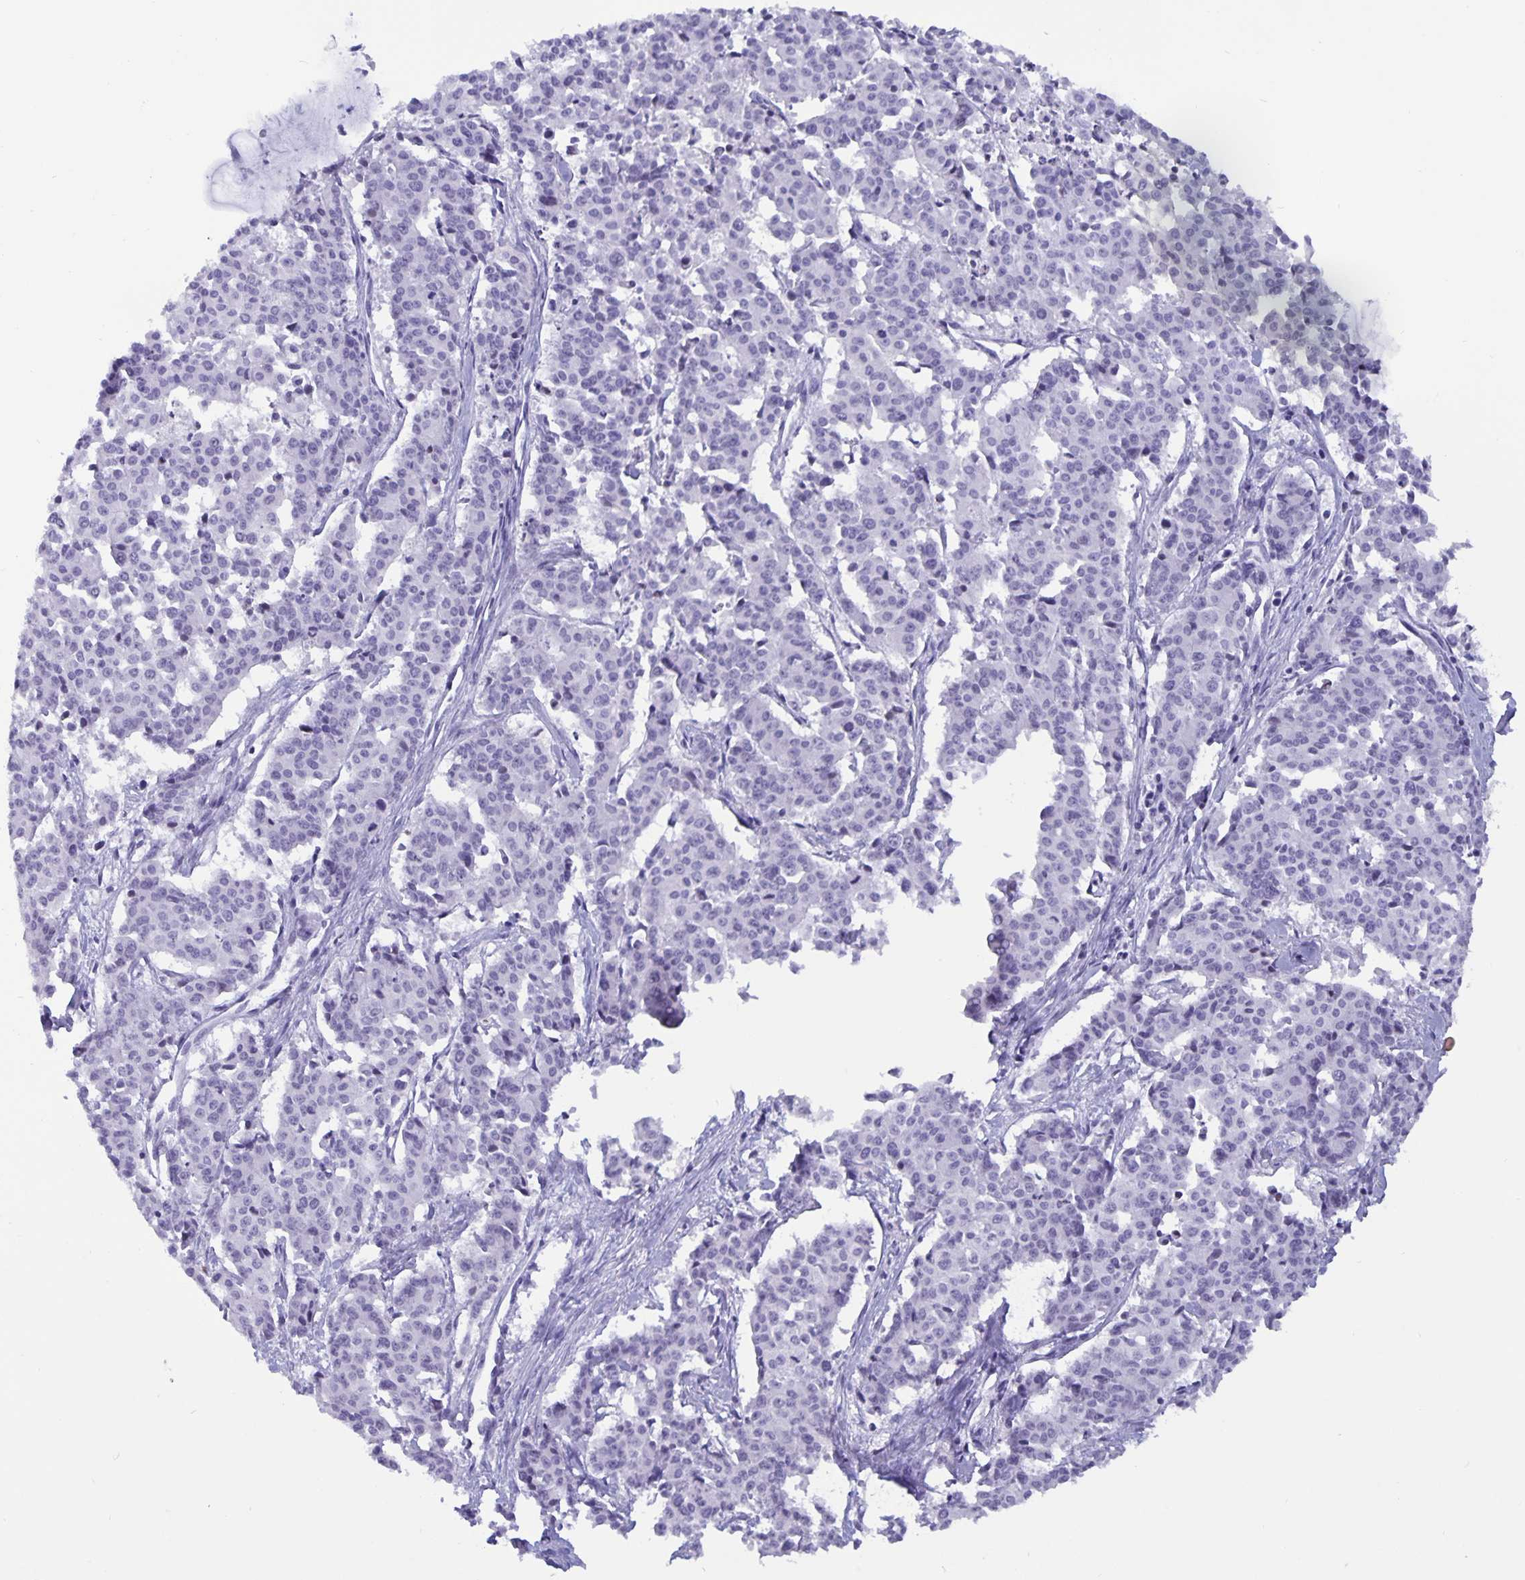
{"staining": {"intensity": "negative", "quantity": "none", "location": "none"}, "tissue": "cervical cancer", "cell_type": "Tumor cells", "image_type": "cancer", "snomed": [{"axis": "morphology", "description": "Squamous cell carcinoma, NOS"}, {"axis": "topography", "description": "Cervix"}], "caption": "The immunohistochemistry photomicrograph has no significant positivity in tumor cells of cervical squamous cell carcinoma tissue. The staining is performed using DAB (3,3'-diaminobenzidine) brown chromogen with nuclei counter-stained in using hematoxylin.", "gene": "BPIFA3", "patient": {"sex": "female", "age": 28}}